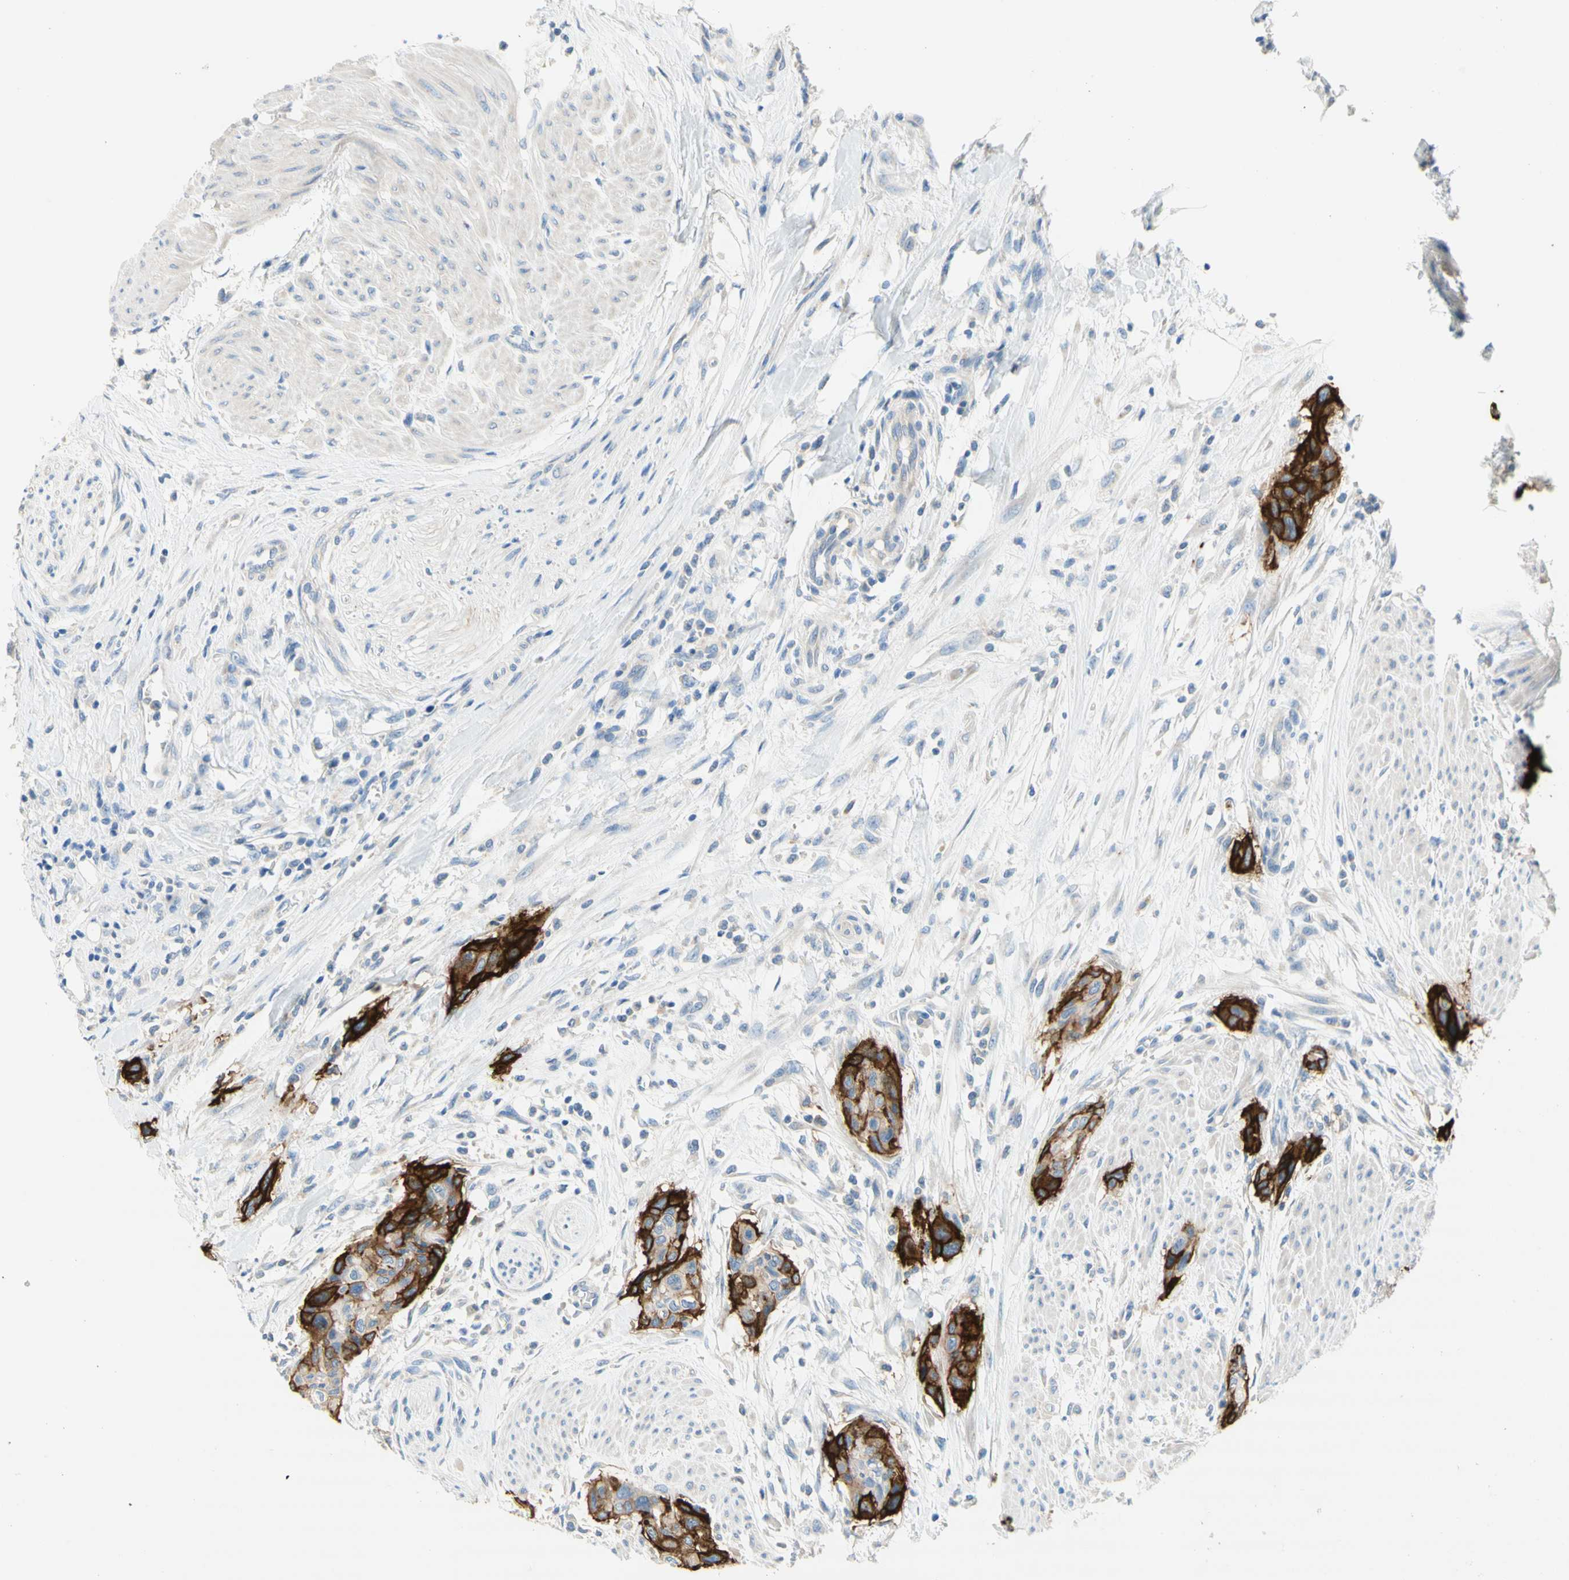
{"staining": {"intensity": "strong", "quantity": ">75%", "location": "cytoplasmic/membranous"}, "tissue": "urothelial cancer", "cell_type": "Tumor cells", "image_type": "cancer", "snomed": [{"axis": "morphology", "description": "Urothelial carcinoma, High grade"}, {"axis": "topography", "description": "Urinary bladder"}], "caption": "A high amount of strong cytoplasmic/membranous expression is seen in approximately >75% of tumor cells in urothelial carcinoma (high-grade) tissue. Nuclei are stained in blue.", "gene": "F3", "patient": {"sex": "male", "age": 35}}